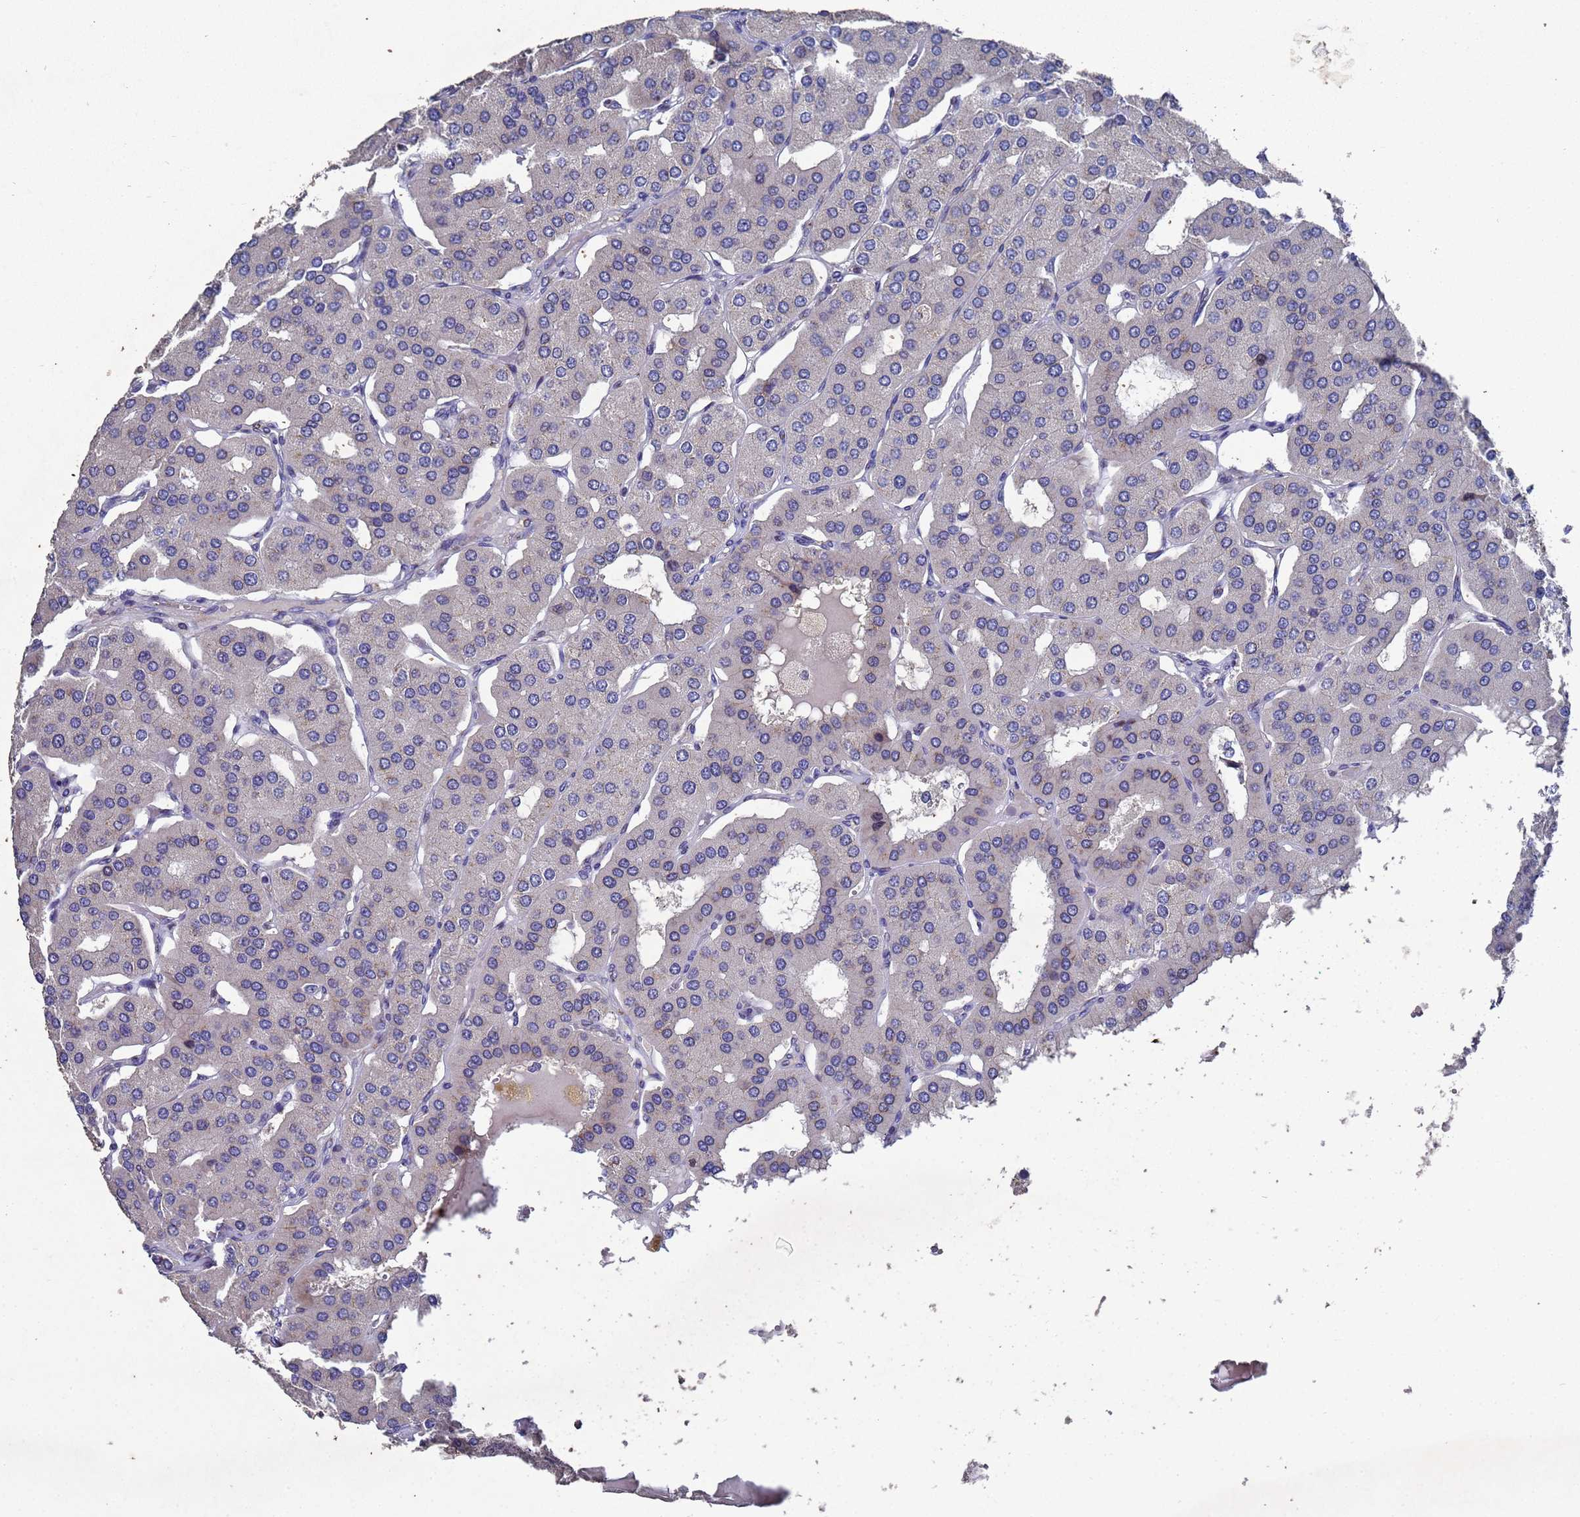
{"staining": {"intensity": "moderate", "quantity": "25%-75%", "location": "cytoplasmic/membranous"}, "tissue": "parathyroid gland", "cell_type": "Glandular cells", "image_type": "normal", "snomed": [{"axis": "morphology", "description": "Normal tissue, NOS"}, {"axis": "morphology", "description": "Adenoma, NOS"}, {"axis": "topography", "description": "Parathyroid gland"}], "caption": "Normal parathyroid gland was stained to show a protein in brown. There is medium levels of moderate cytoplasmic/membranous expression in about 25%-75% of glandular cells. The staining was performed using DAB to visualize the protein expression in brown, while the nuclei were stained in blue with hematoxylin (Magnification: 20x).", "gene": "NSUN6", "patient": {"sex": "female", "age": 86}}